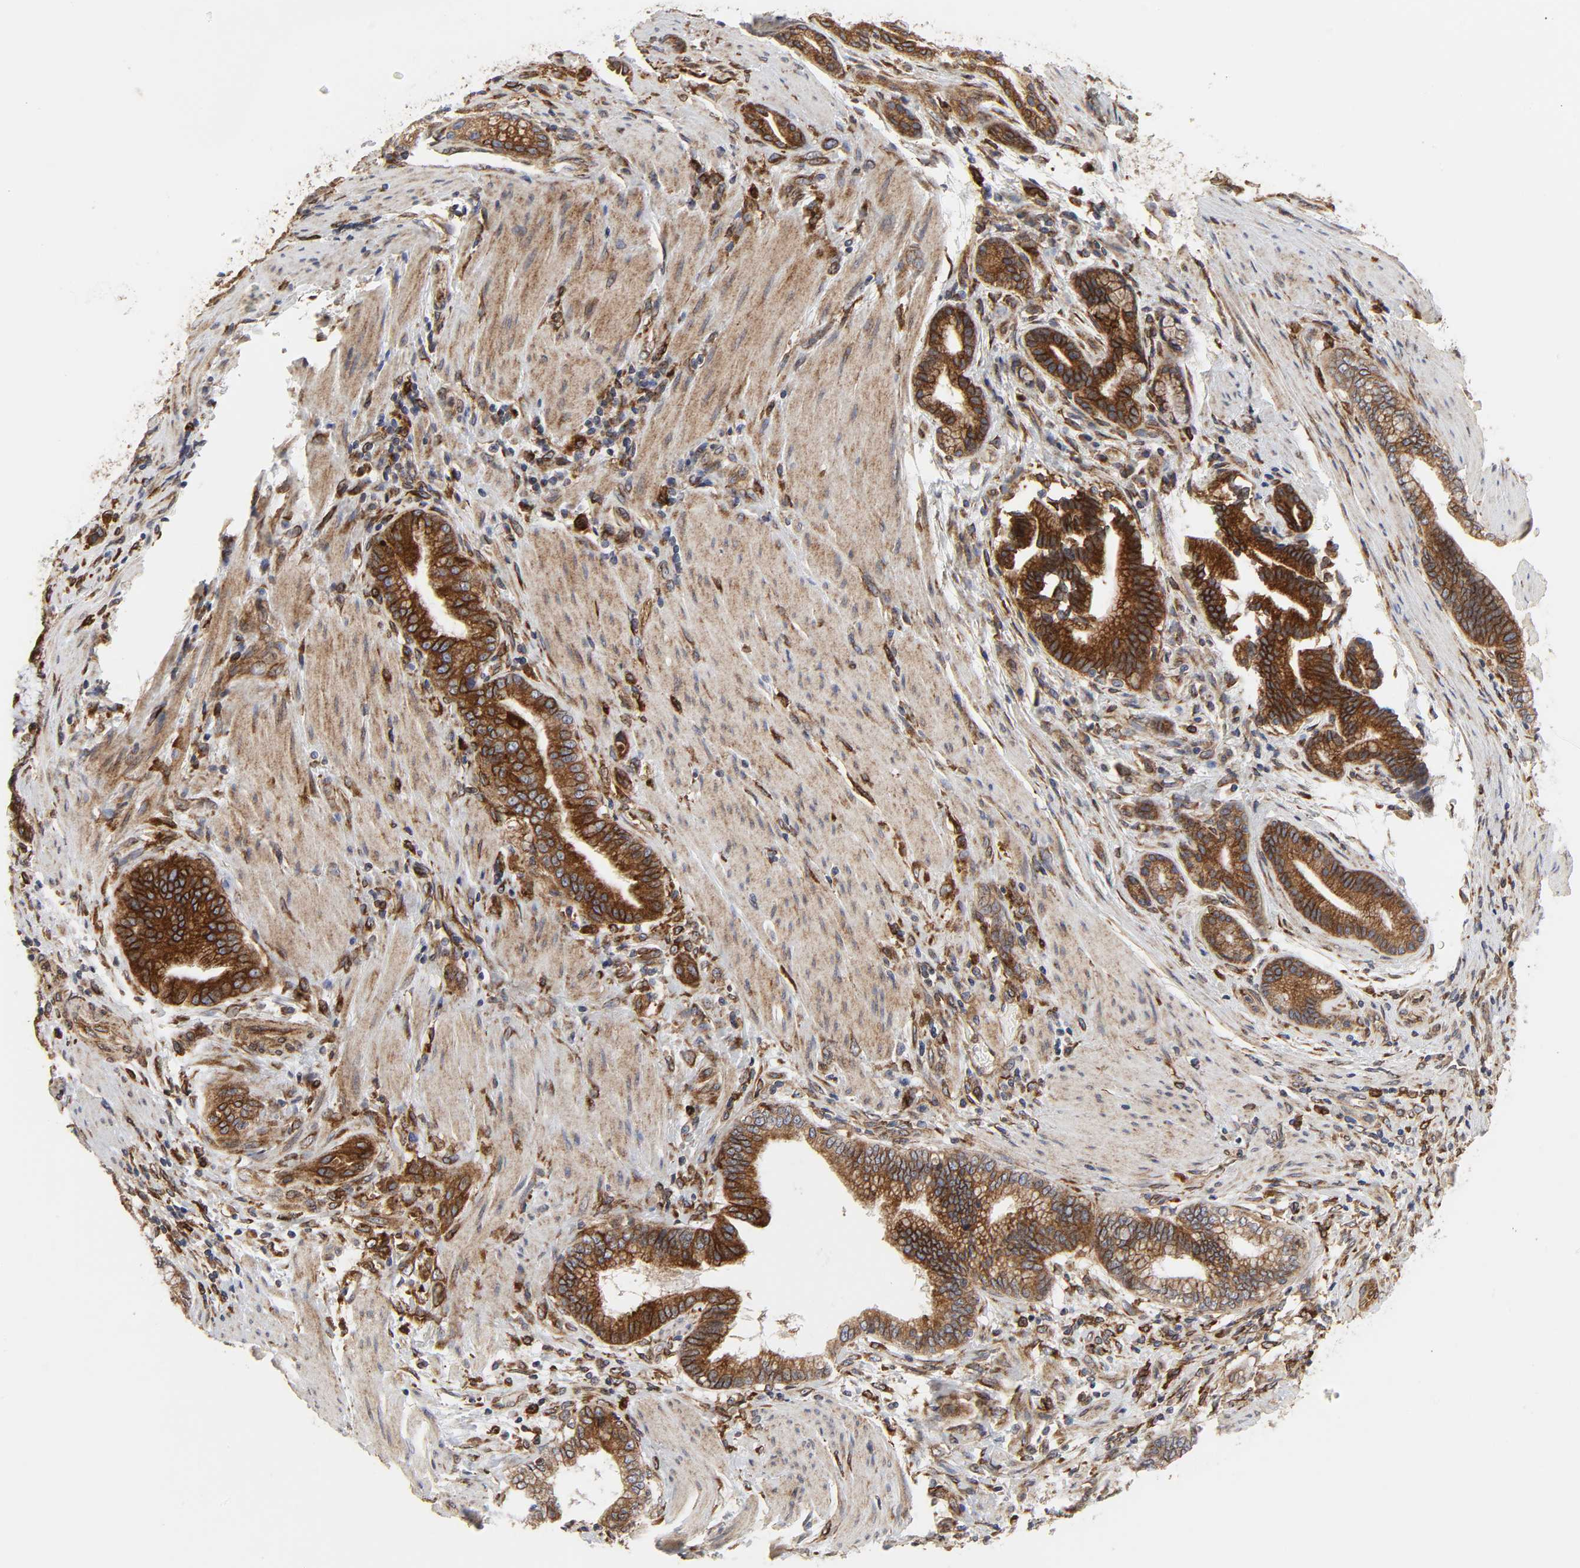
{"staining": {"intensity": "strong", "quantity": ">75%", "location": "cytoplasmic/membranous"}, "tissue": "pancreatic cancer", "cell_type": "Tumor cells", "image_type": "cancer", "snomed": [{"axis": "morphology", "description": "Adenocarcinoma, NOS"}, {"axis": "topography", "description": "Pancreas"}], "caption": "Immunohistochemistry (IHC) staining of adenocarcinoma (pancreatic), which shows high levels of strong cytoplasmic/membranous staining in approximately >75% of tumor cells indicating strong cytoplasmic/membranous protein expression. The staining was performed using DAB (brown) for protein detection and nuclei were counterstained in hematoxylin (blue).", "gene": "POR", "patient": {"sex": "female", "age": 64}}